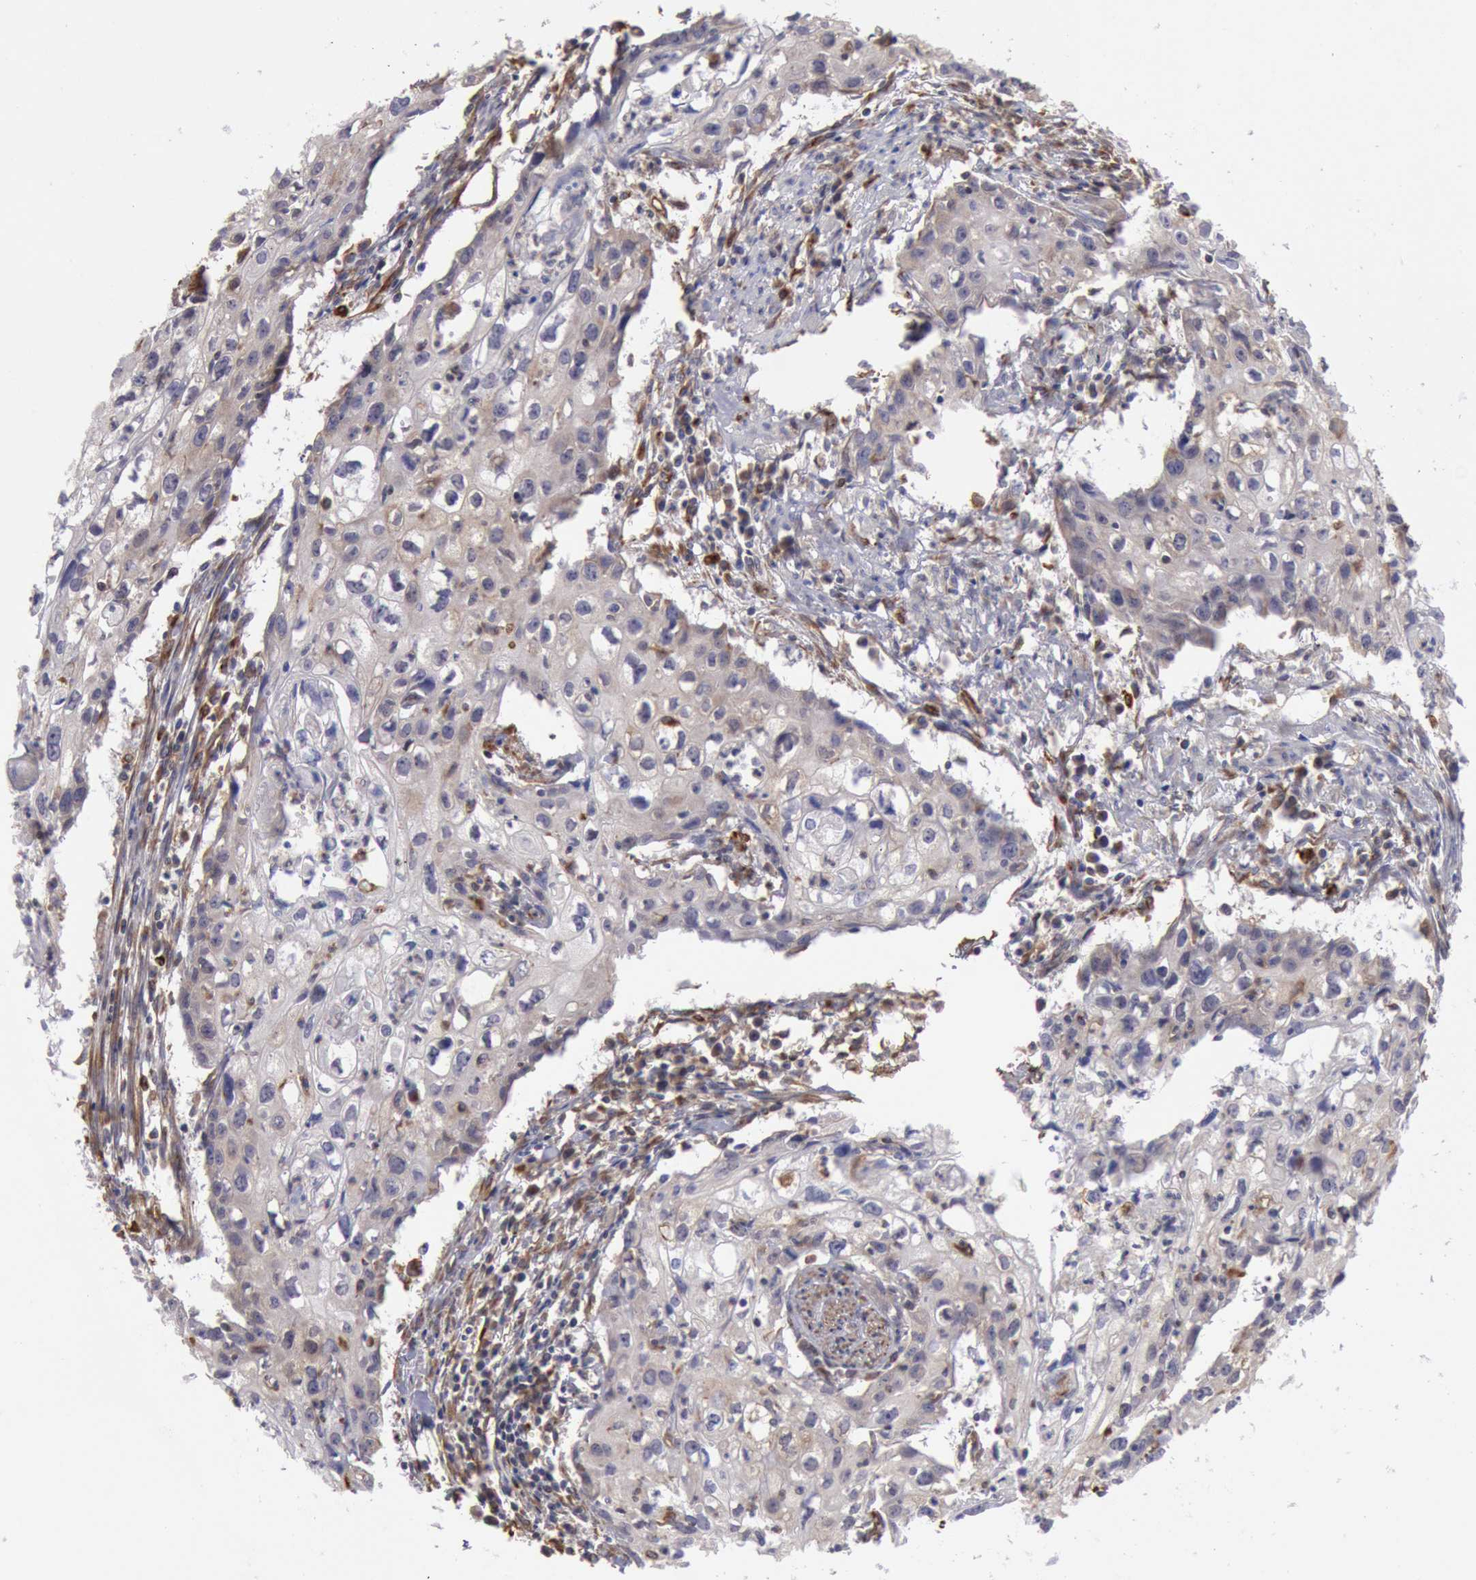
{"staining": {"intensity": "negative", "quantity": "none", "location": "none"}, "tissue": "urothelial cancer", "cell_type": "Tumor cells", "image_type": "cancer", "snomed": [{"axis": "morphology", "description": "Urothelial carcinoma, High grade"}, {"axis": "topography", "description": "Urinary bladder"}], "caption": "Immunohistochemistry (IHC) image of human urothelial carcinoma (high-grade) stained for a protein (brown), which exhibits no expression in tumor cells.", "gene": "RNF139", "patient": {"sex": "male", "age": 54}}